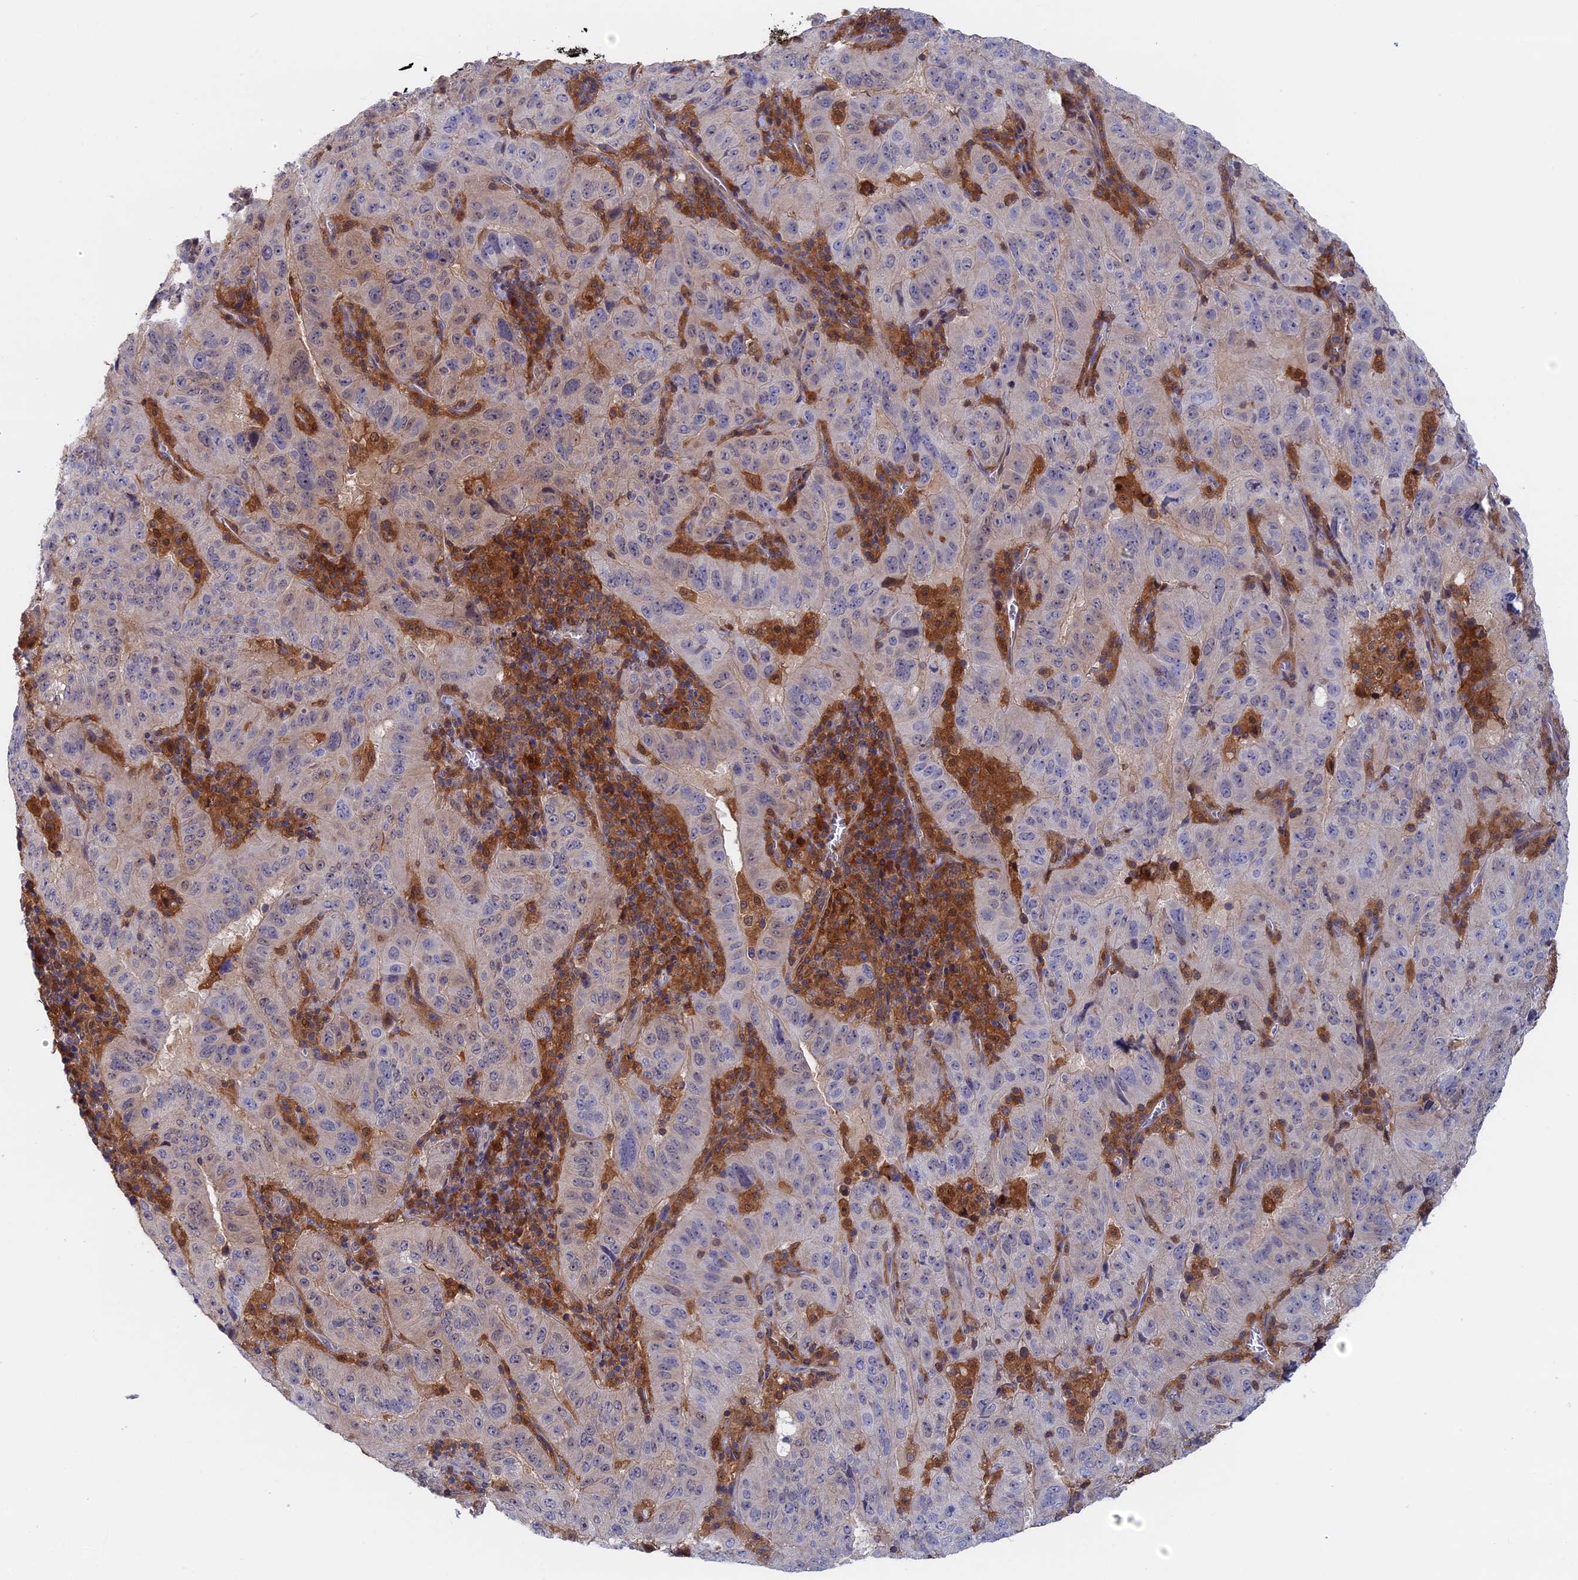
{"staining": {"intensity": "weak", "quantity": "<25%", "location": "nuclear"}, "tissue": "pancreatic cancer", "cell_type": "Tumor cells", "image_type": "cancer", "snomed": [{"axis": "morphology", "description": "Adenocarcinoma, NOS"}, {"axis": "topography", "description": "Pancreas"}], "caption": "There is no significant expression in tumor cells of adenocarcinoma (pancreatic).", "gene": "BLVRA", "patient": {"sex": "male", "age": 63}}